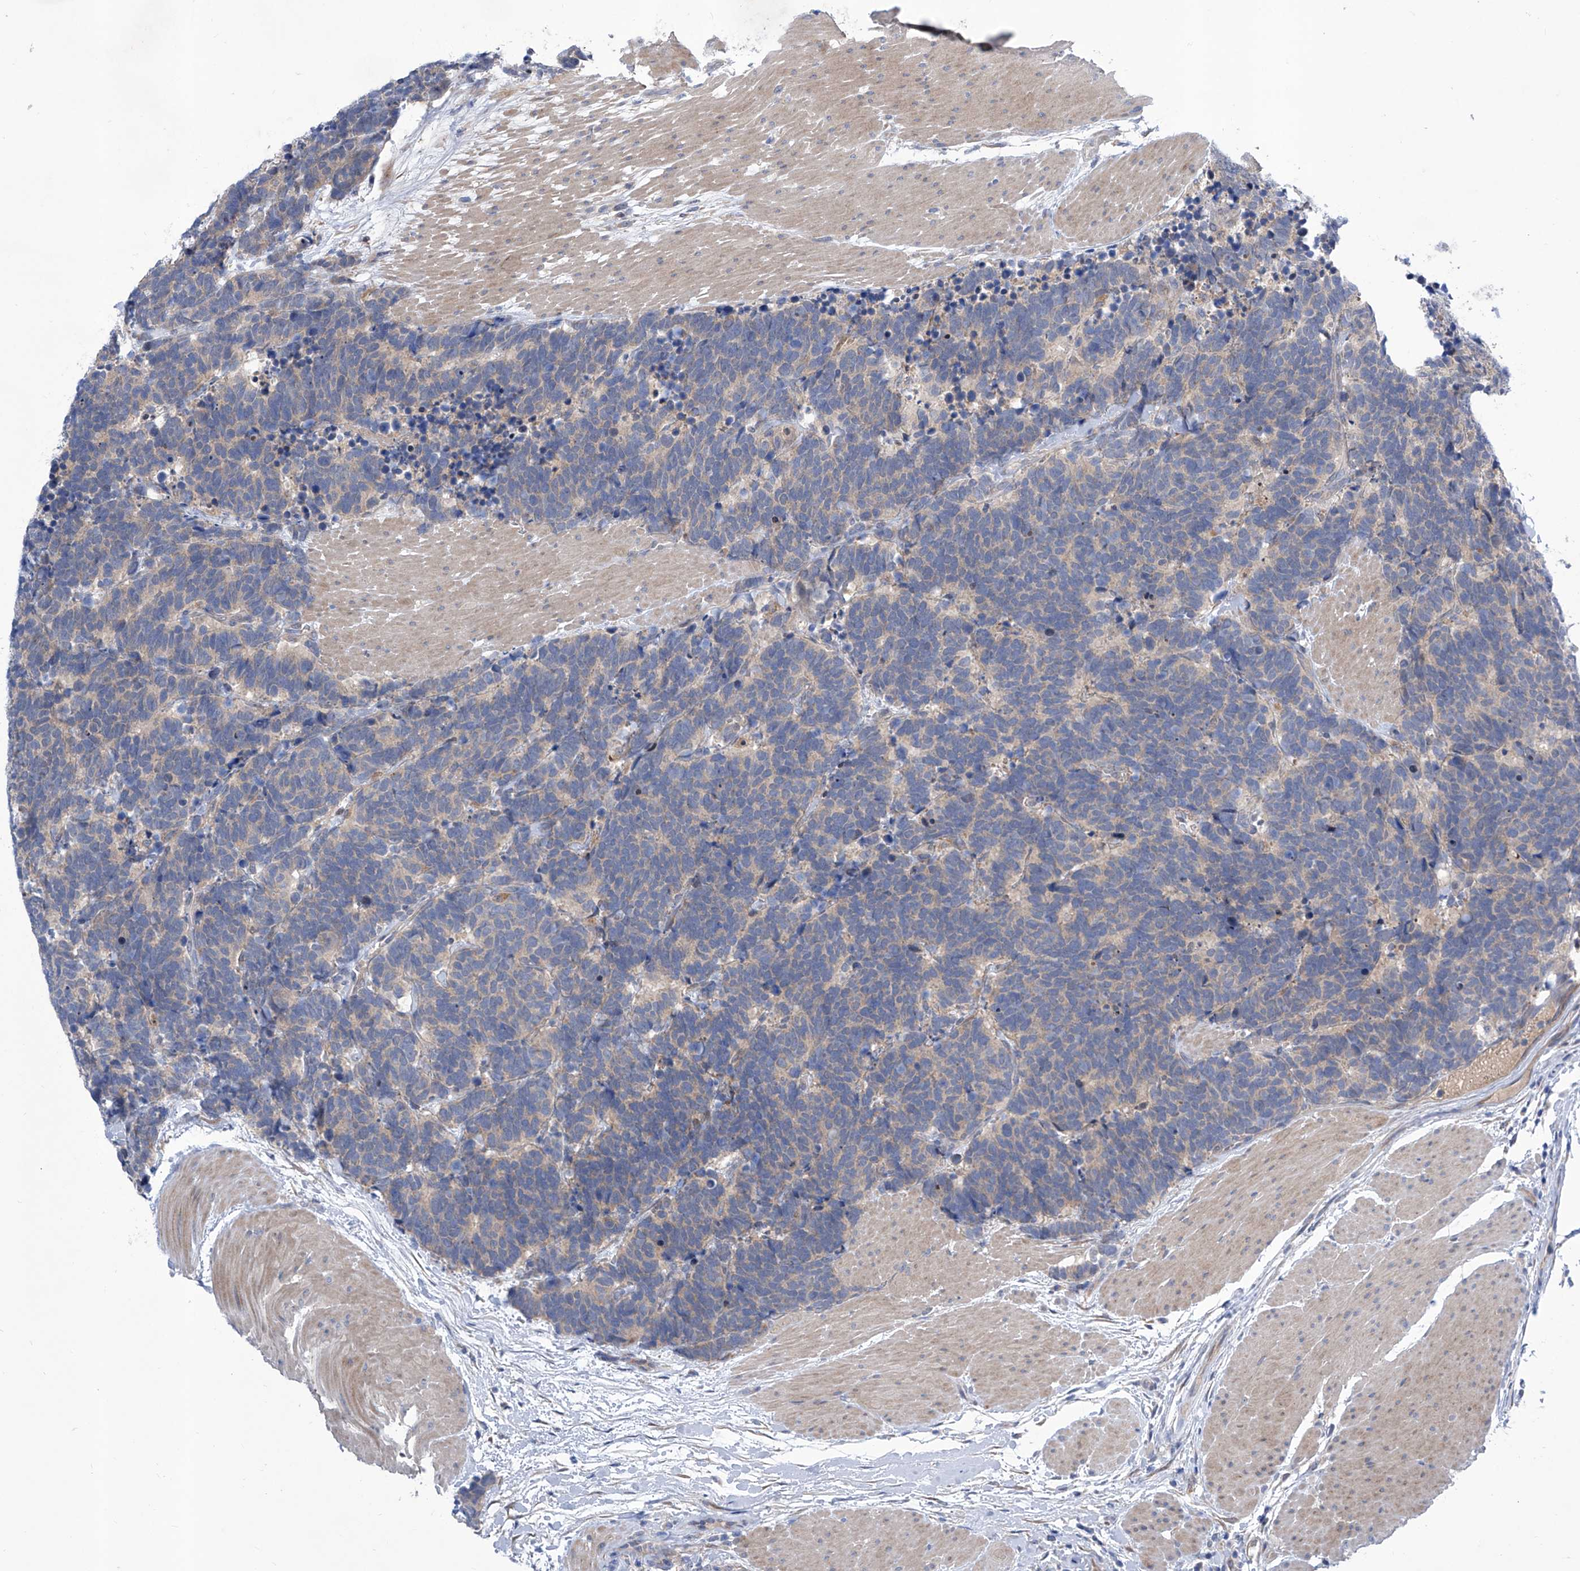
{"staining": {"intensity": "weak", "quantity": "<25%", "location": "cytoplasmic/membranous"}, "tissue": "carcinoid", "cell_type": "Tumor cells", "image_type": "cancer", "snomed": [{"axis": "morphology", "description": "Carcinoma, NOS"}, {"axis": "morphology", "description": "Carcinoid, malignant, NOS"}, {"axis": "topography", "description": "Urinary bladder"}], "caption": "Immunohistochemical staining of human carcinoid reveals no significant positivity in tumor cells. (Stains: DAB (3,3'-diaminobenzidine) immunohistochemistry (IHC) with hematoxylin counter stain, Microscopy: brightfield microscopy at high magnification).", "gene": "SRBD1", "patient": {"sex": "male", "age": 57}}